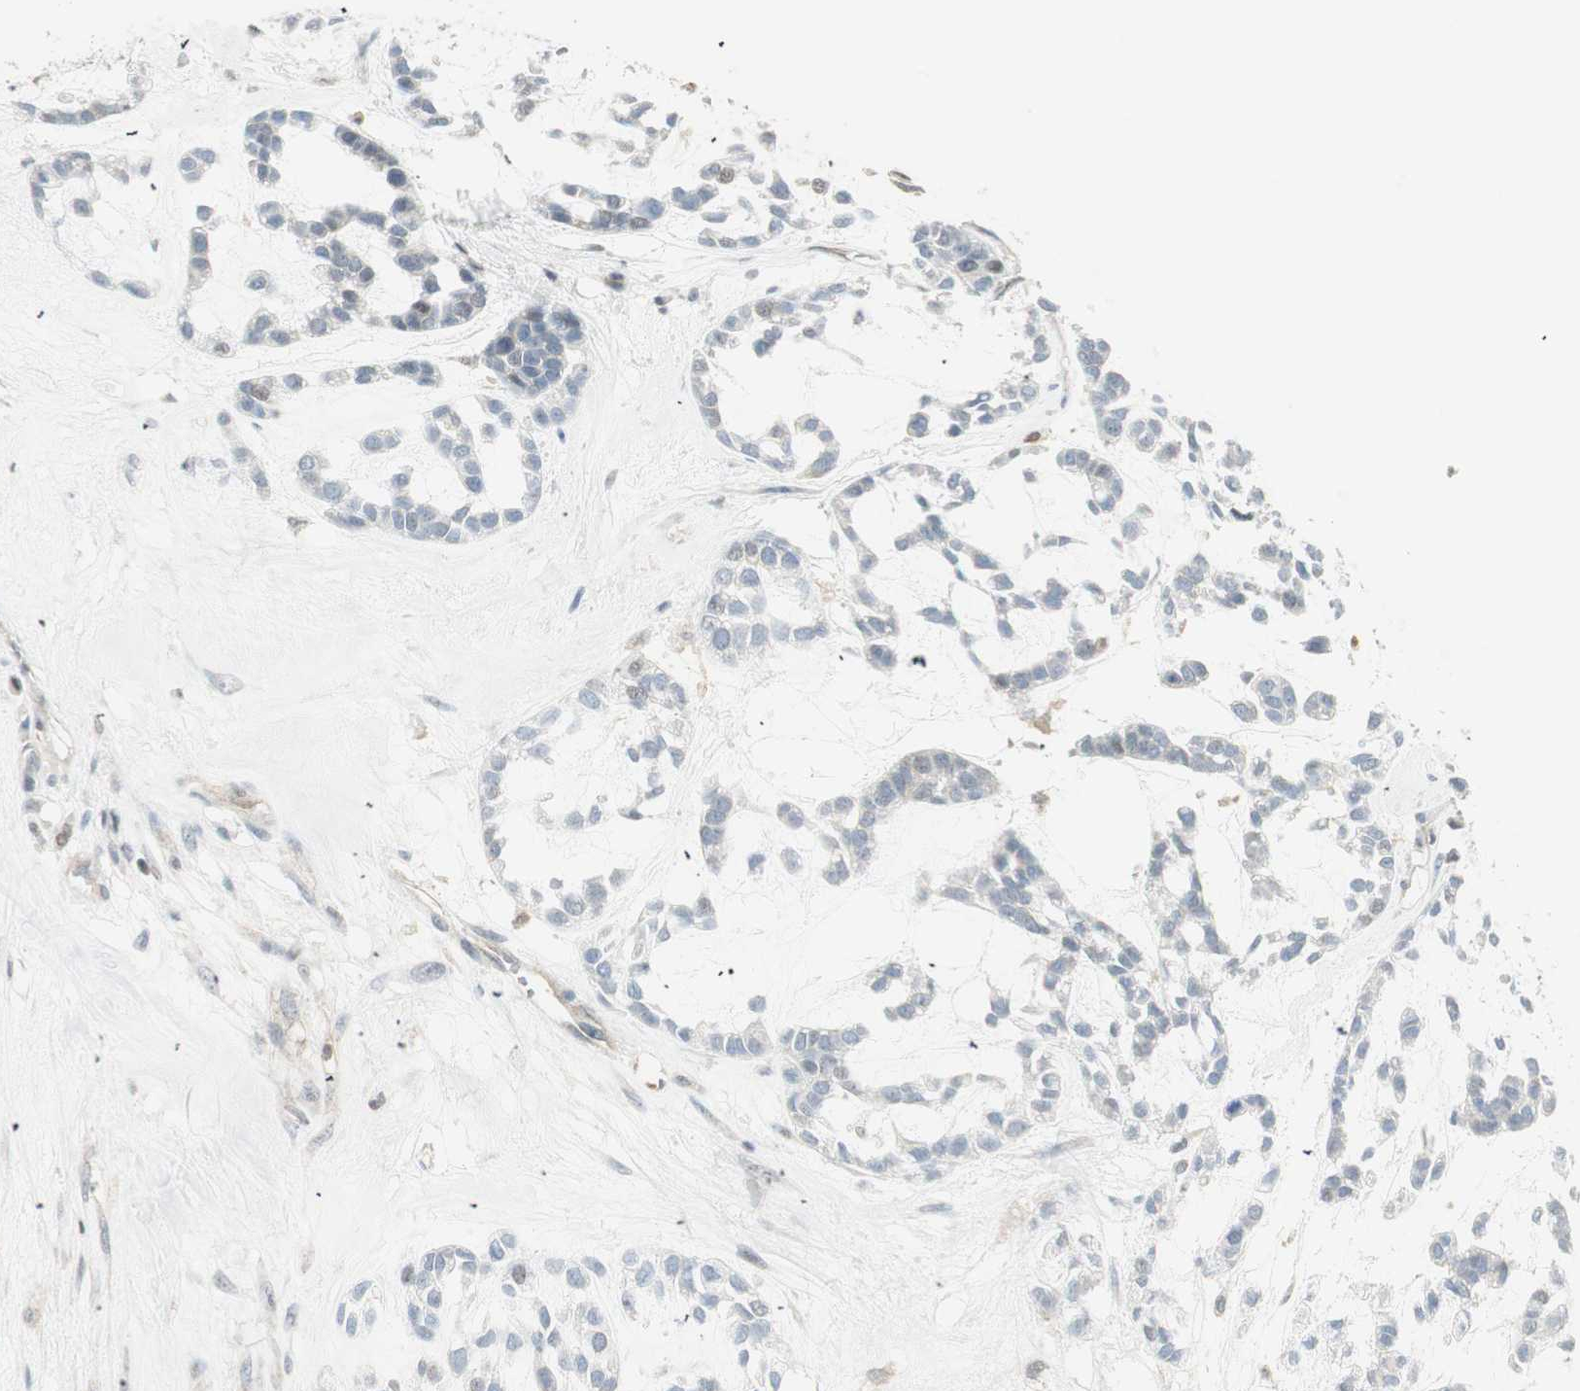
{"staining": {"intensity": "weak", "quantity": "<25%", "location": "nuclear"}, "tissue": "head and neck cancer", "cell_type": "Tumor cells", "image_type": "cancer", "snomed": [{"axis": "morphology", "description": "Adenocarcinoma, NOS"}, {"axis": "morphology", "description": "Adenoma, NOS"}, {"axis": "topography", "description": "Head-Neck"}], "caption": "DAB immunohistochemical staining of adenocarcinoma (head and neck) exhibits no significant positivity in tumor cells.", "gene": "PPP1CA", "patient": {"sex": "female", "age": 55}}